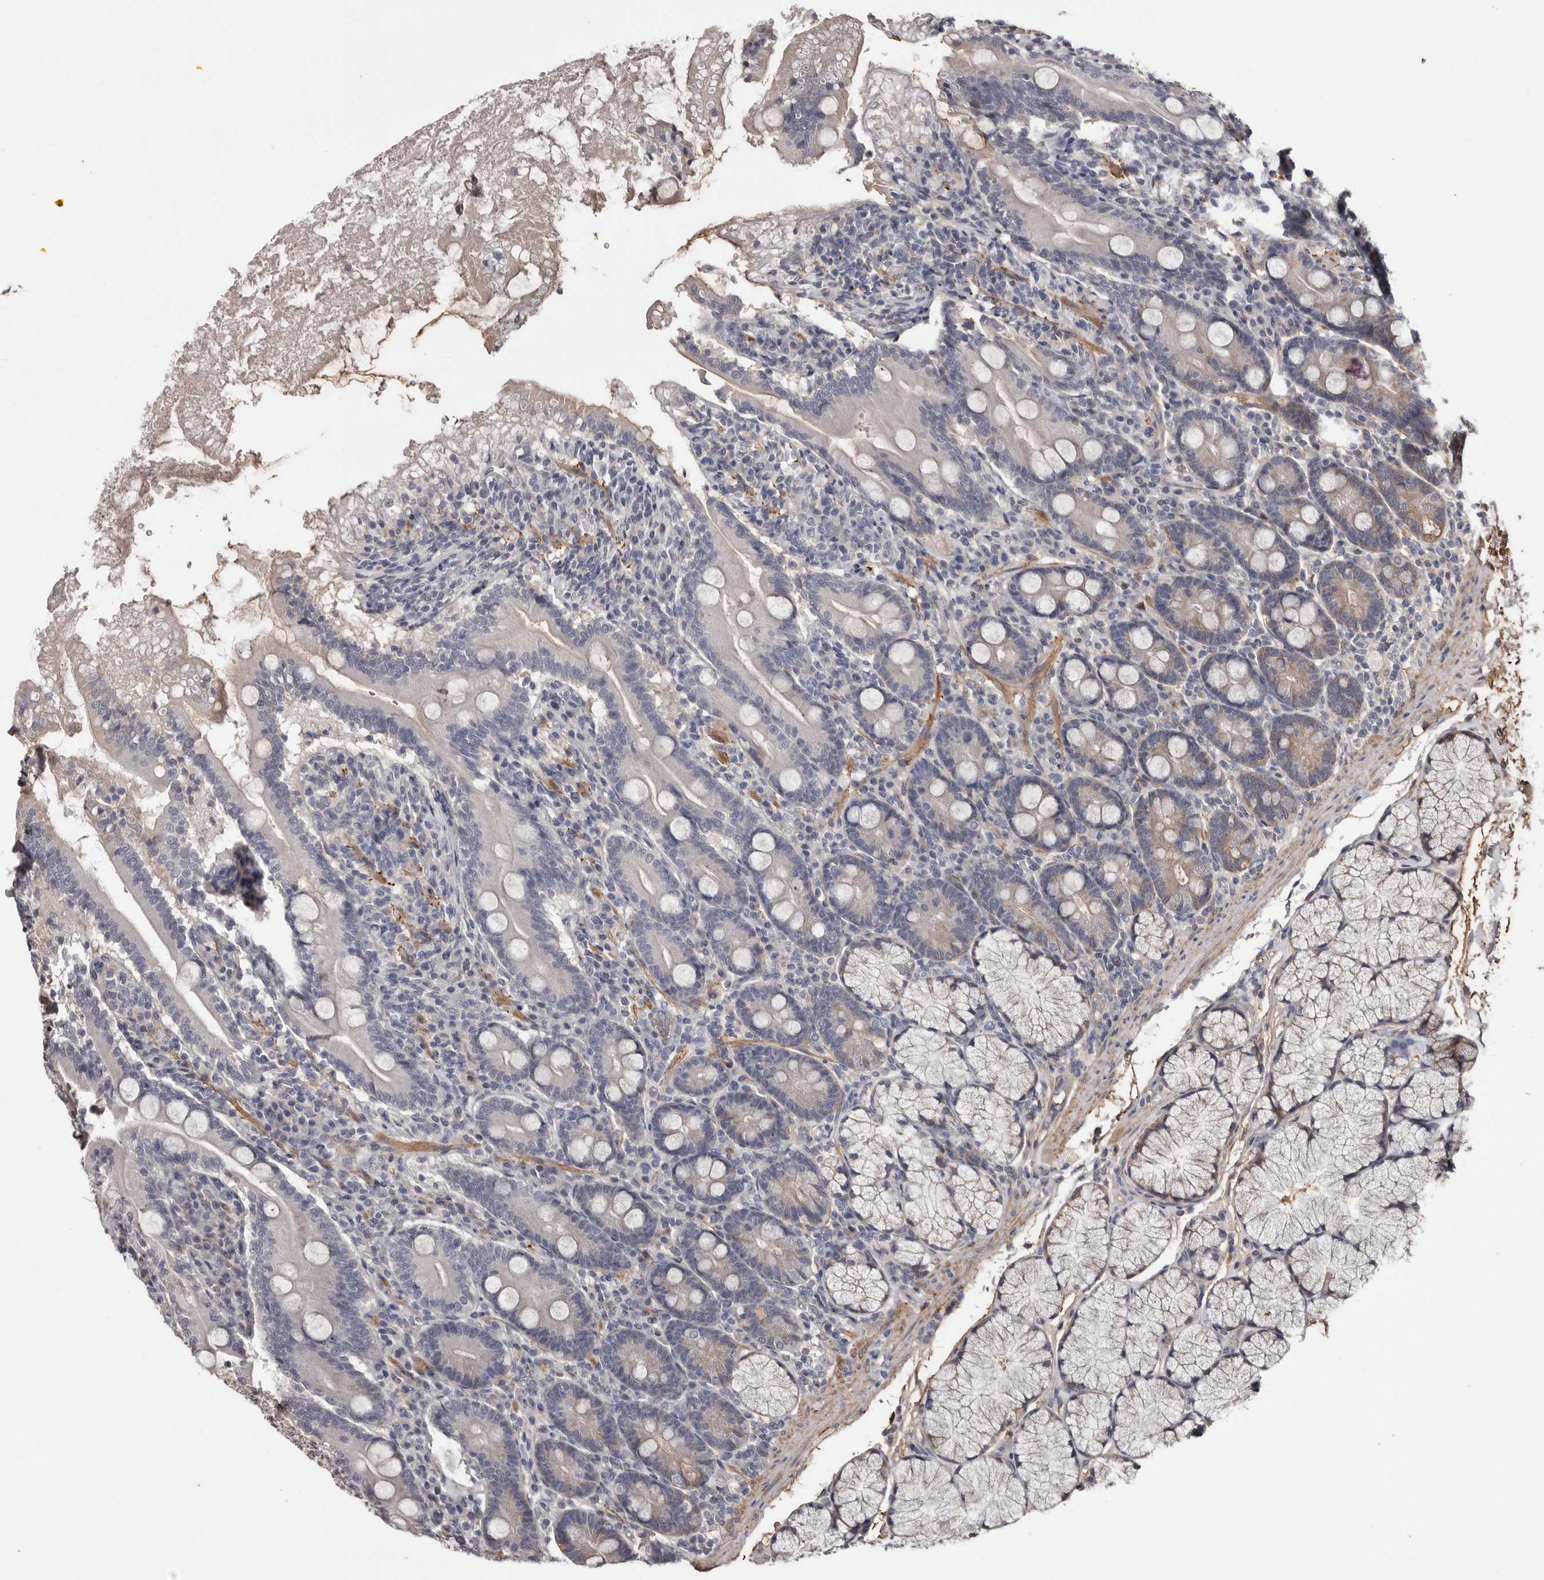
{"staining": {"intensity": "weak", "quantity": "<25%", "location": "cytoplasmic/membranous"}, "tissue": "duodenum", "cell_type": "Glandular cells", "image_type": "normal", "snomed": [{"axis": "morphology", "description": "Normal tissue, NOS"}, {"axis": "topography", "description": "Duodenum"}], "caption": "High power microscopy photomicrograph of an immunohistochemistry image of benign duodenum, revealing no significant staining in glandular cells.", "gene": "CYP1B1", "patient": {"sex": "male", "age": 35}}